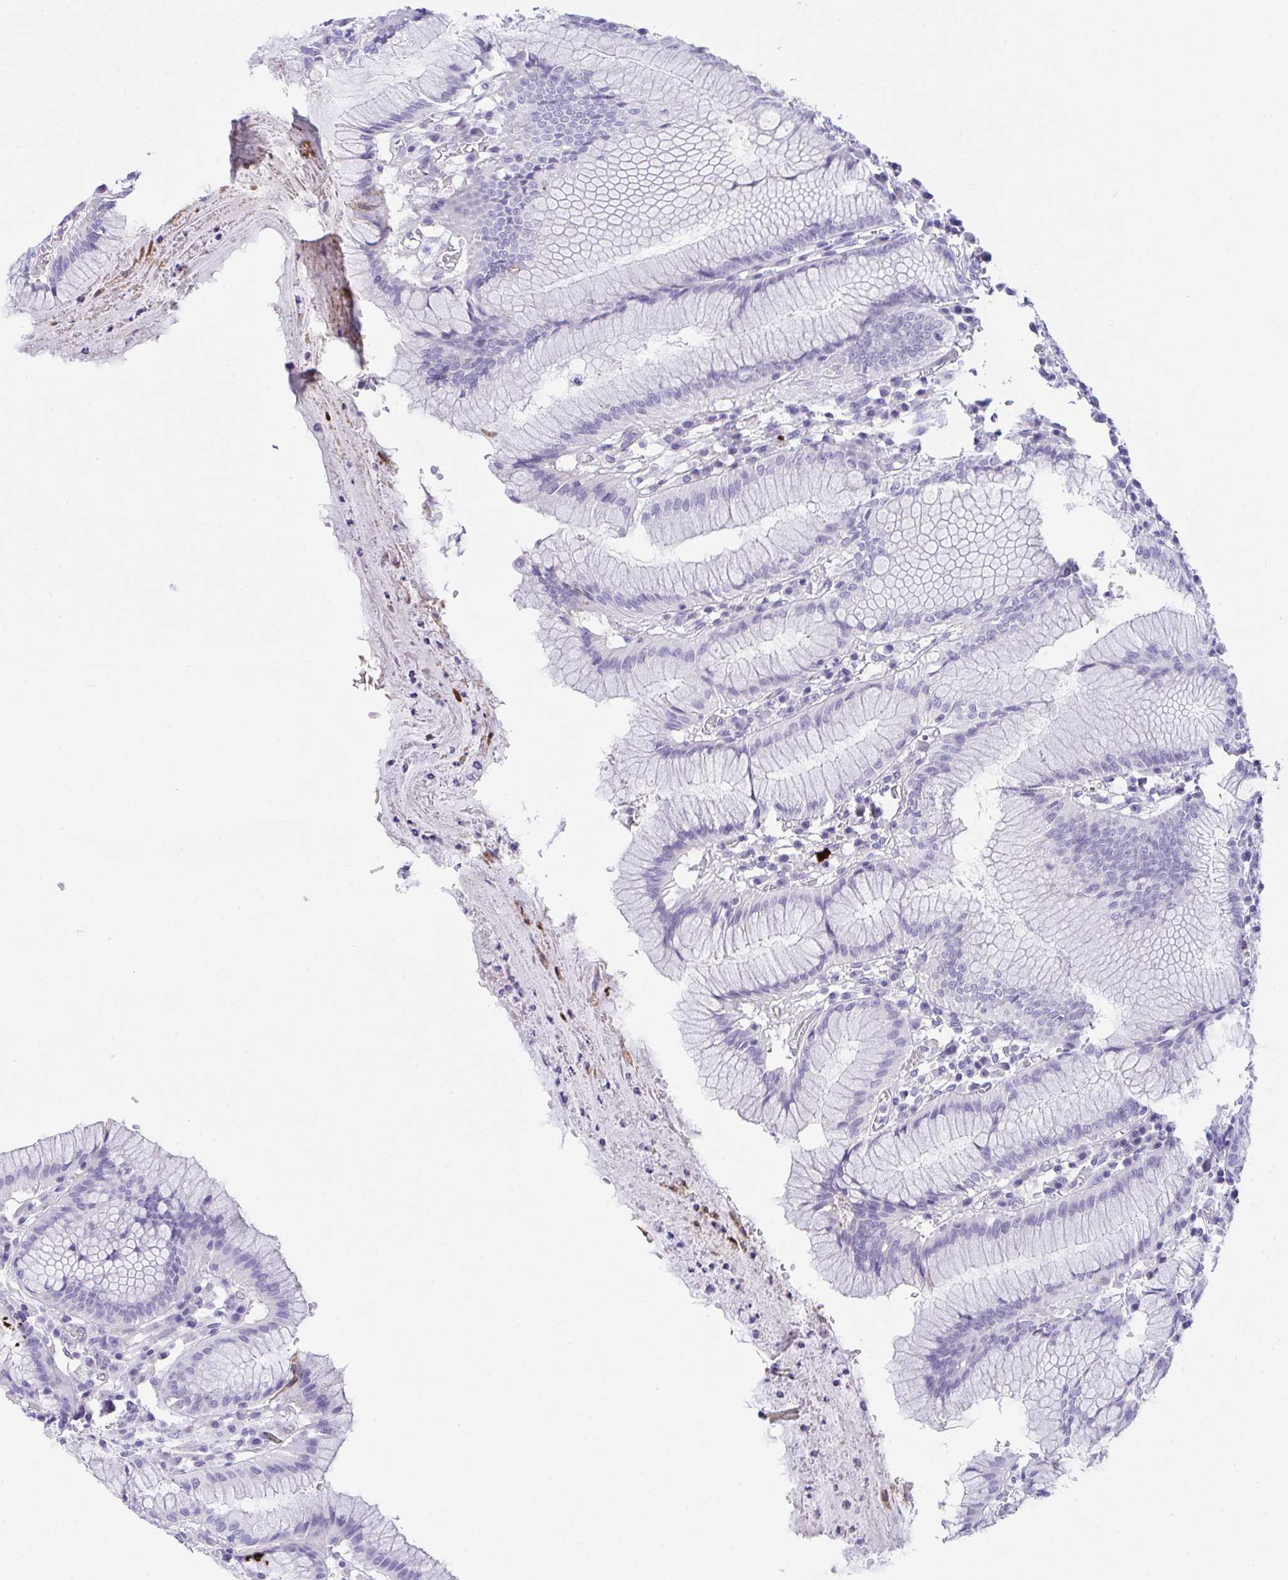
{"staining": {"intensity": "negative", "quantity": "none", "location": "none"}, "tissue": "stomach", "cell_type": "Glandular cells", "image_type": "normal", "snomed": [{"axis": "morphology", "description": "Normal tissue, NOS"}, {"axis": "topography", "description": "Stomach"}], "caption": "Stomach stained for a protein using immunohistochemistry demonstrates no positivity glandular cells.", "gene": "KMT2E", "patient": {"sex": "male", "age": 55}}